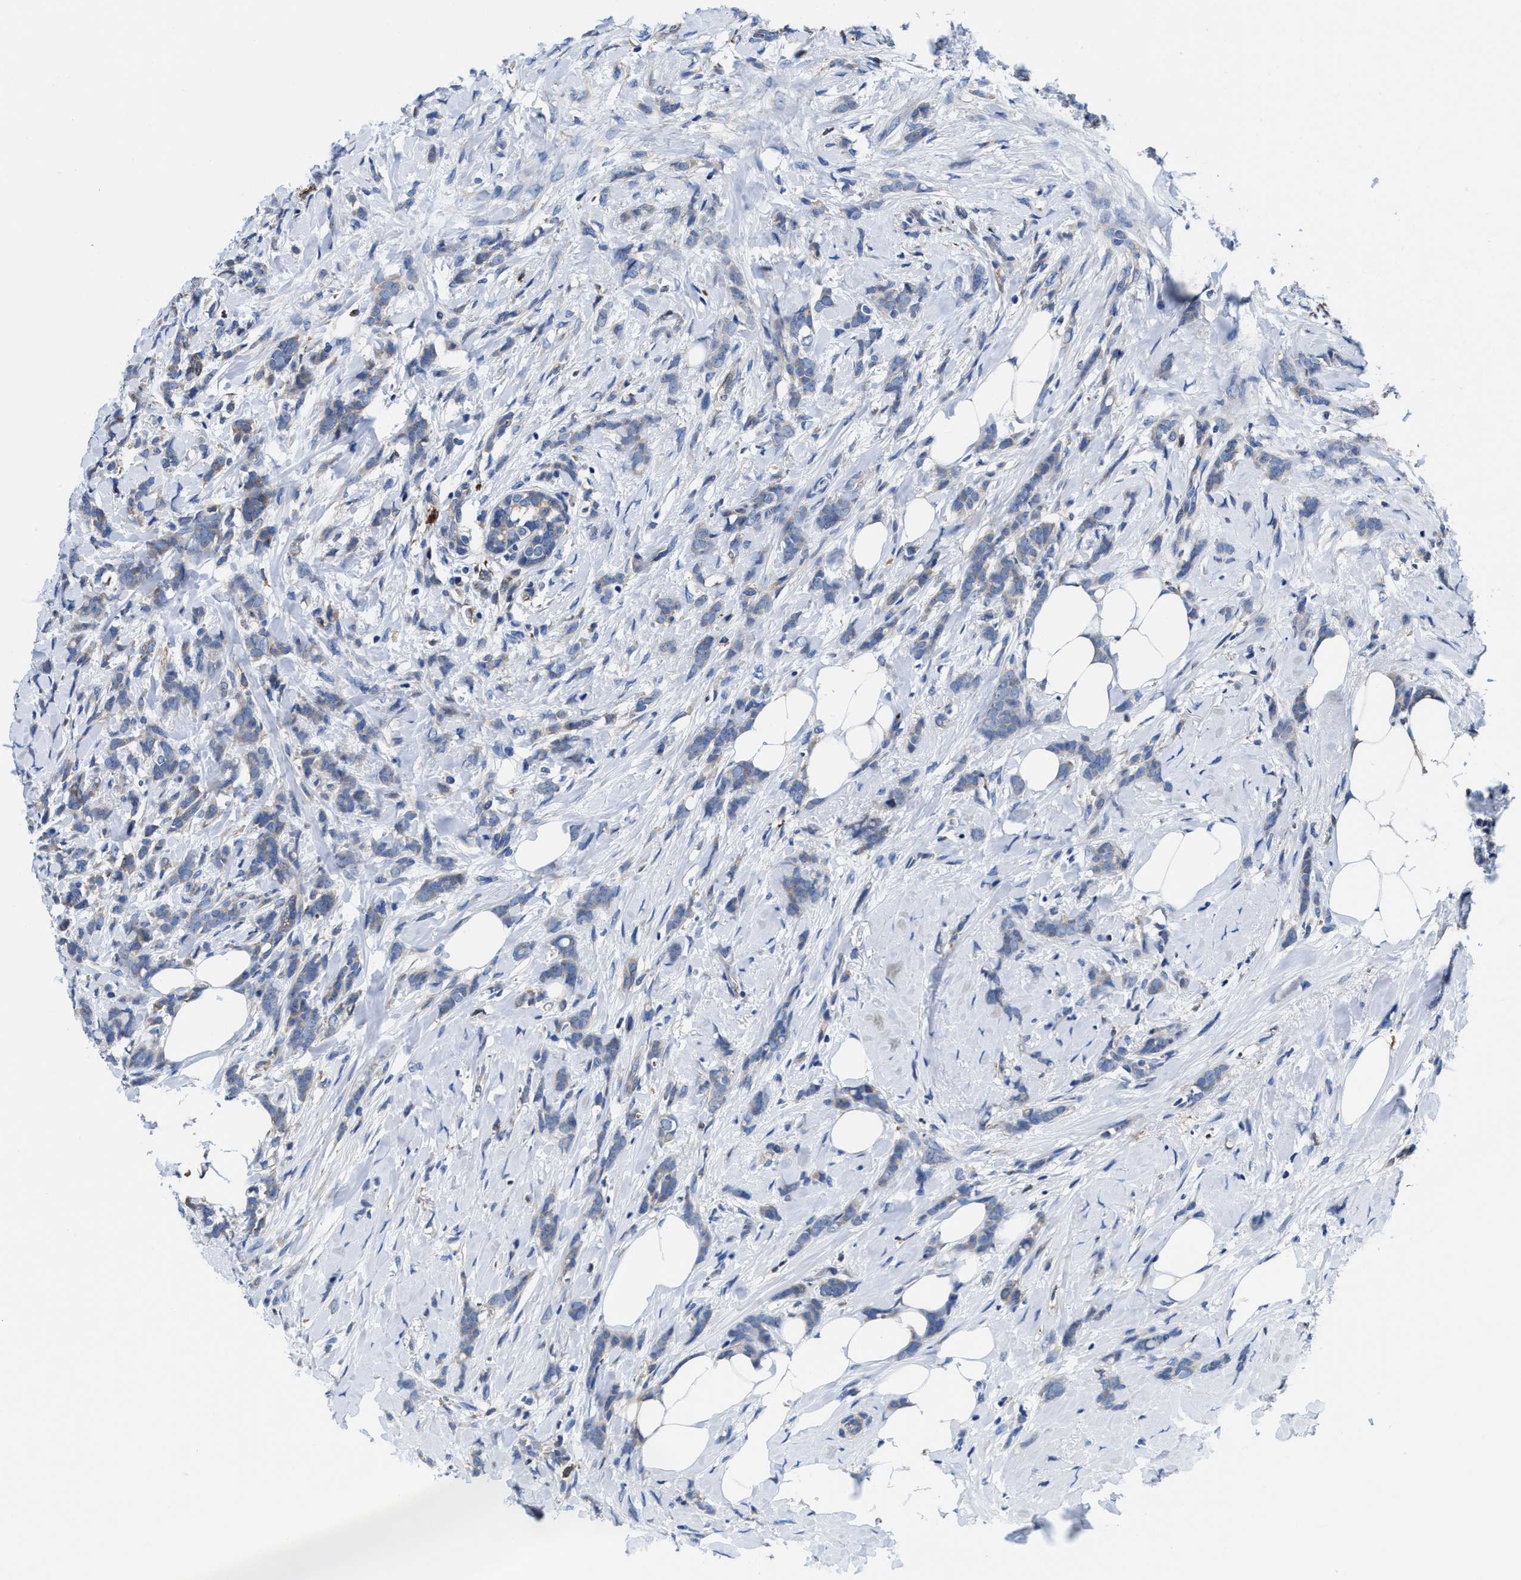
{"staining": {"intensity": "weak", "quantity": "<25%", "location": "cytoplasmic/membranous"}, "tissue": "breast cancer", "cell_type": "Tumor cells", "image_type": "cancer", "snomed": [{"axis": "morphology", "description": "Lobular carcinoma, in situ"}, {"axis": "morphology", "description": "Lobular carcinoma"}, {"axis": "topography", "description": "Breast"}], "caption": "A high-resolution histopathology image shows immunohistochemistry (IHC) staining of breast cancer, which shows no significant positivity in tumor cells.", "gene": "TMEM30A", "patient": {"sex": "female", "age": 41}}